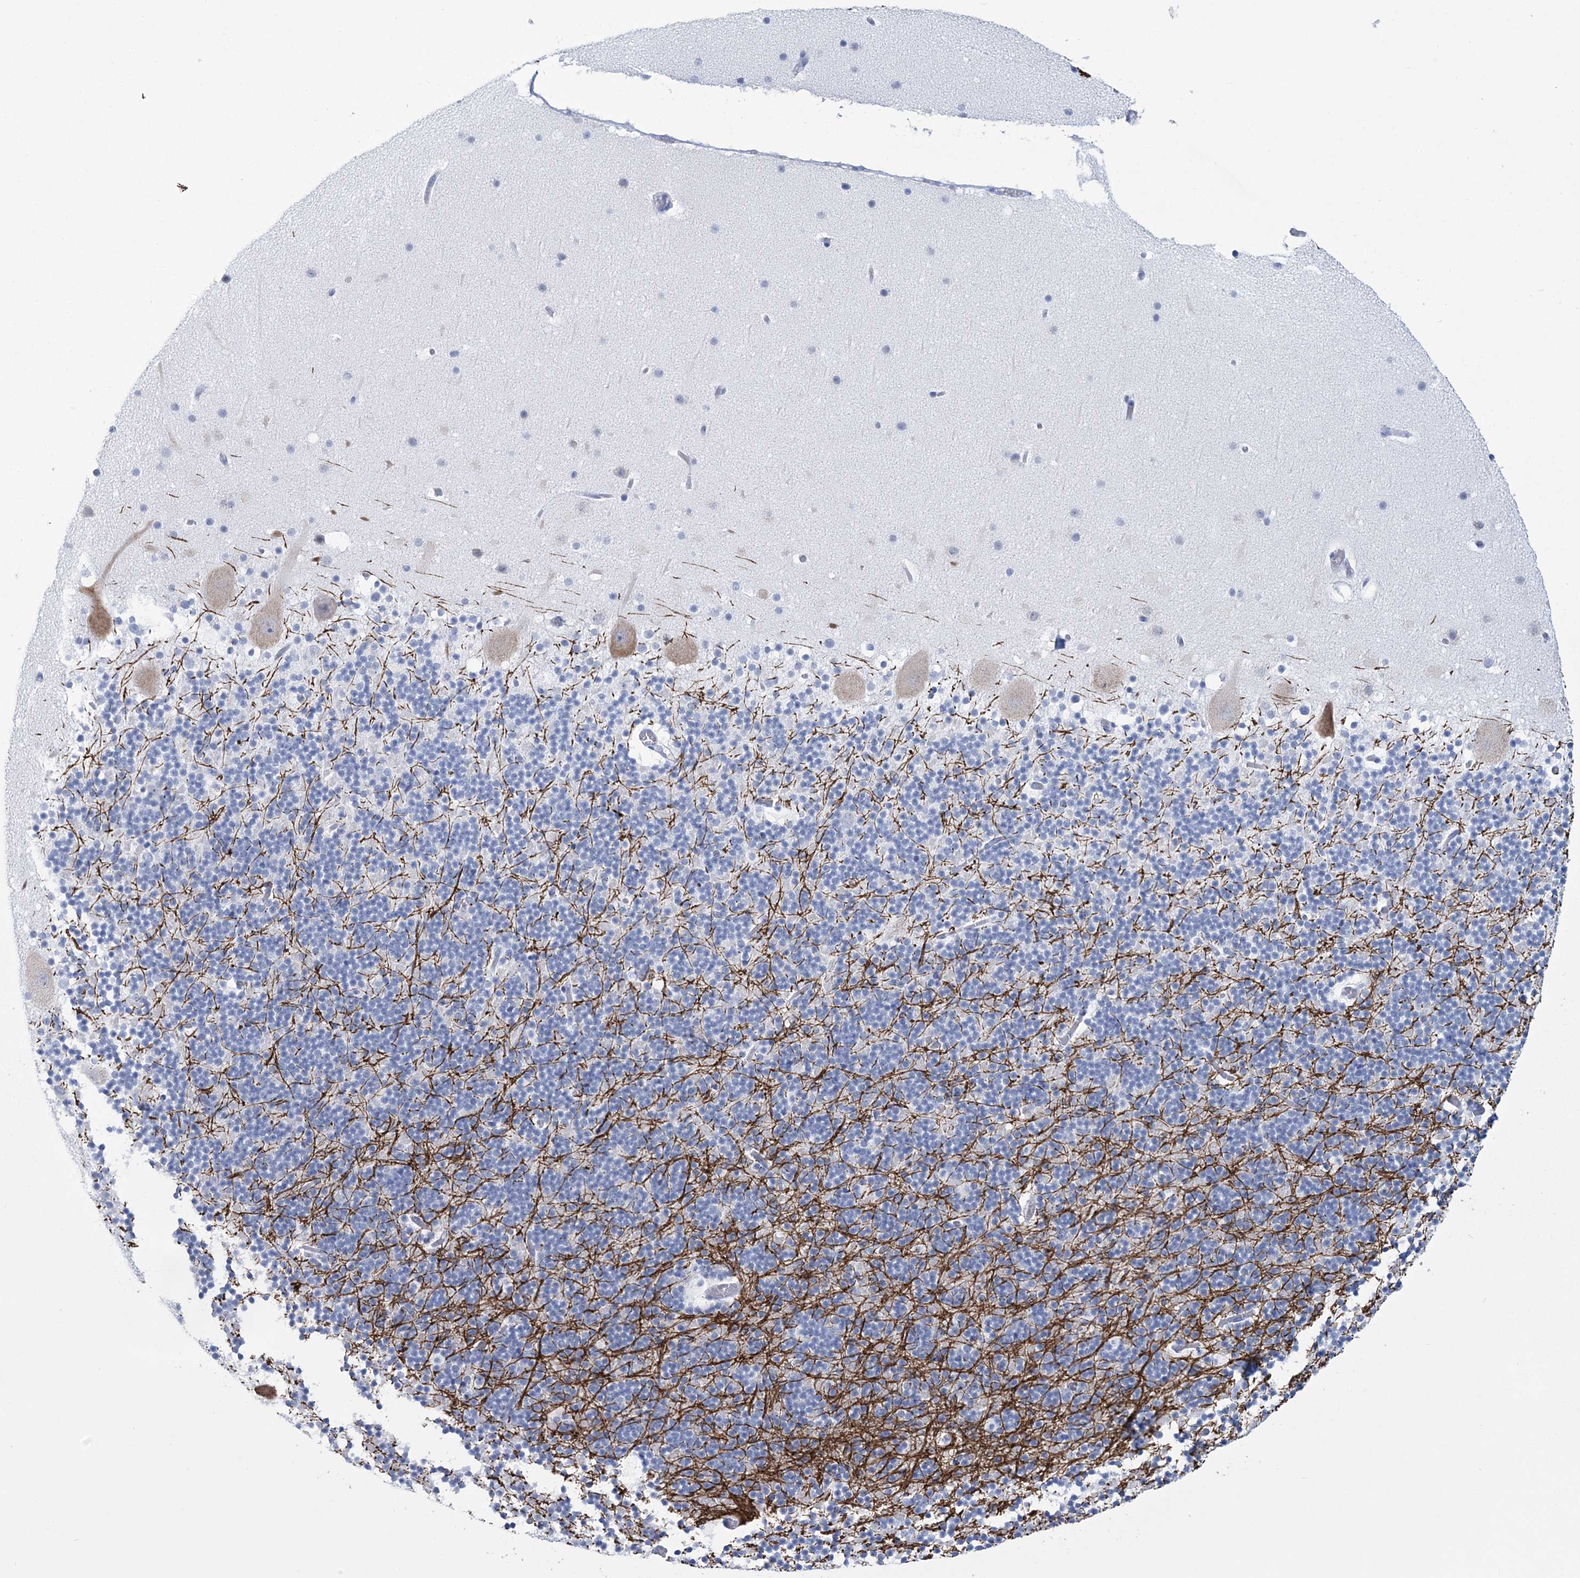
{"staining": {"intensity": "negative", "quantity": "none", "location": "none"}, "tissue": "cerebellum", "cell_type": "Cells in granular layer", "image_type": "normal", "snomed": [{"axis": "morphology", "description": "Normal tissue, NOS"}, {"axis": "topography", "description": "Cerebellum"}], "caption": "There is no significant staining in cells in granular layer of cerebellum. (DAB IHC, high magnification).", "gene": "DPCD", "patient": {"sex": "male", "age": 57}}